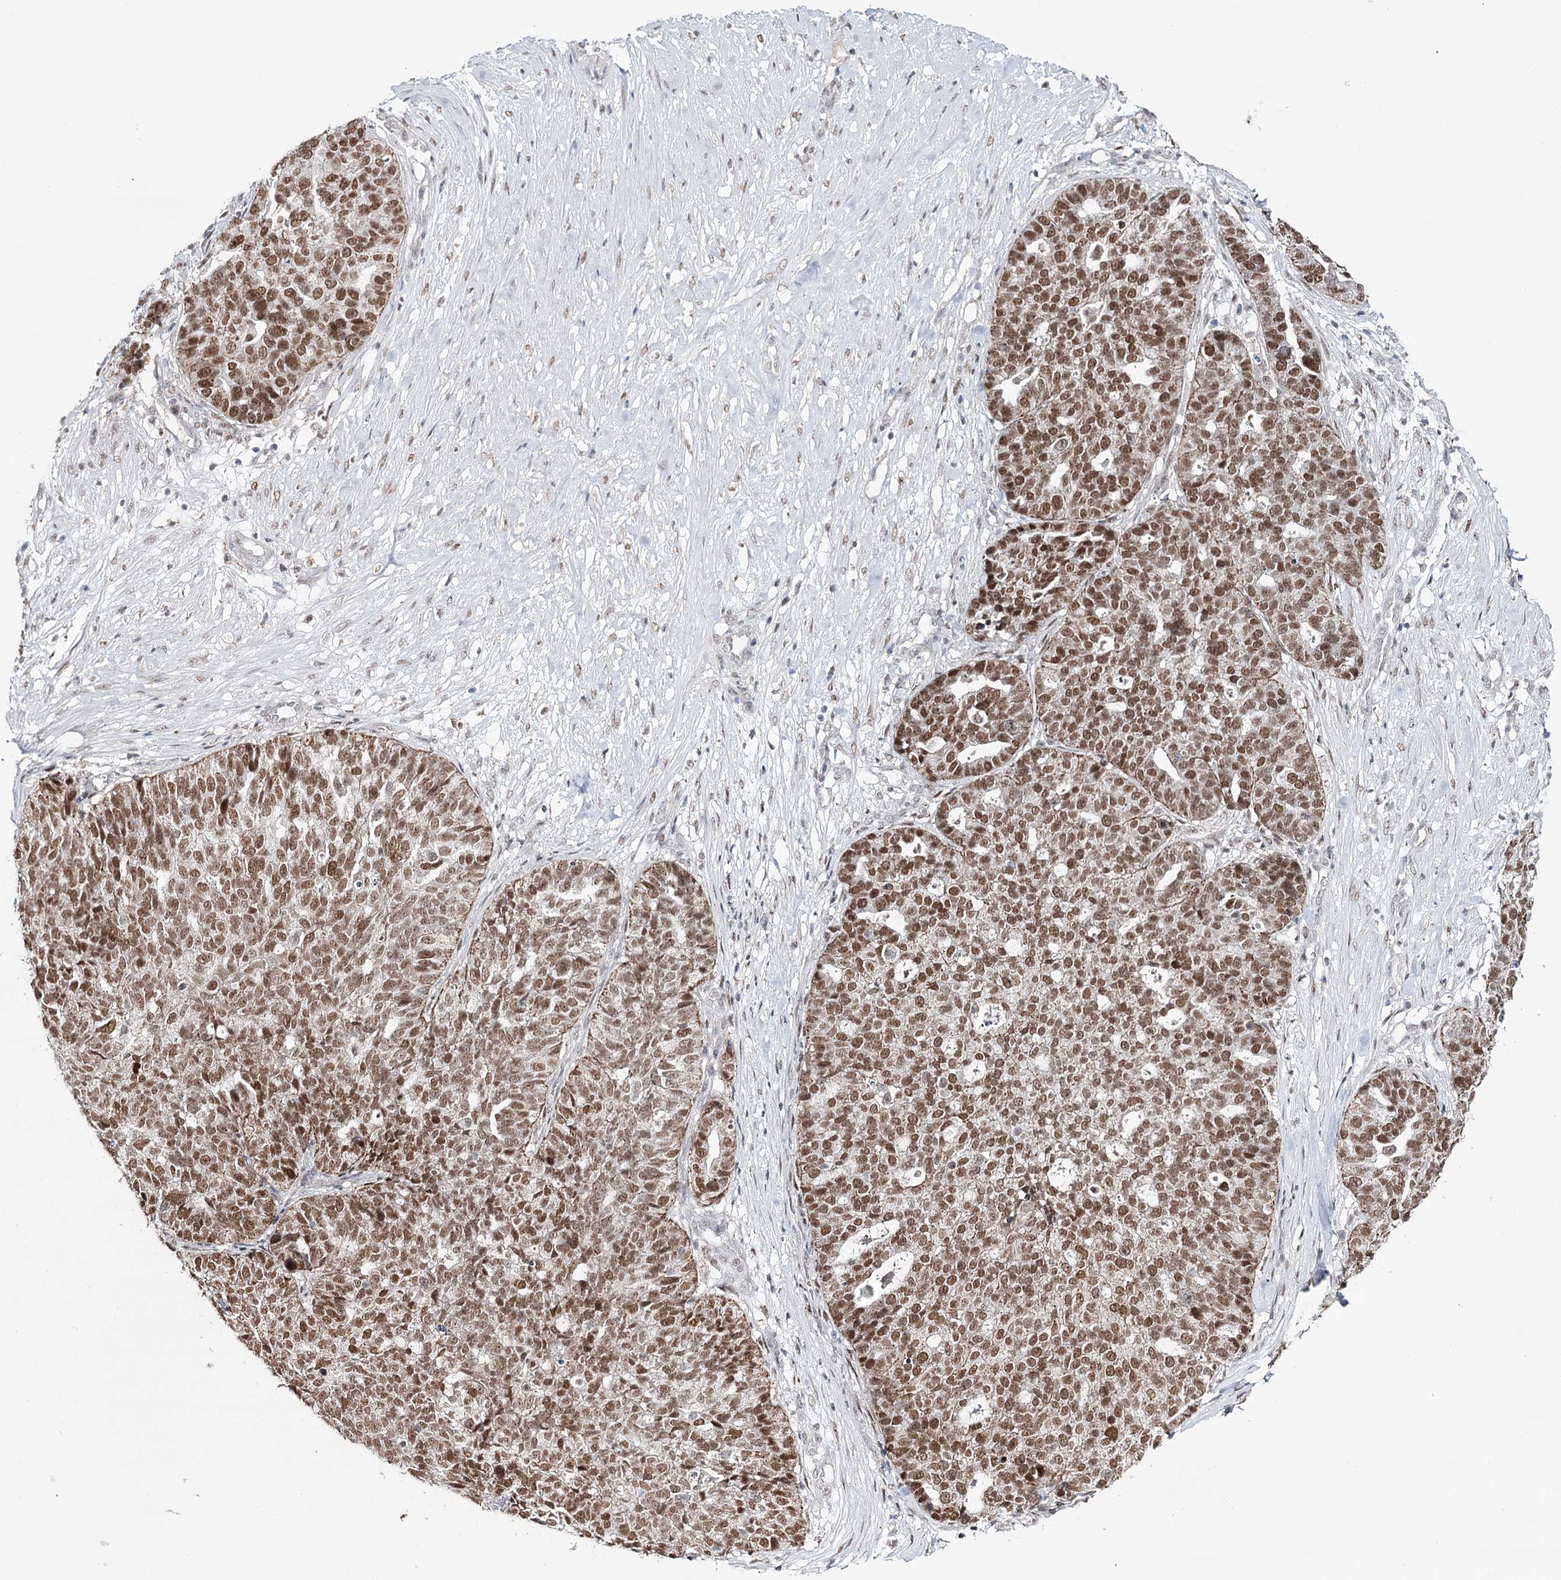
{"staining": {"intensity": "moderate", "quantity": ">75%", "location": "nuclear"}, "tissue": "ovarian cancer", "cell_type": "Tumor cells", "image_type": "cancer", "snomed": [{"axis": "morphology", "description": "Cystadenocarcinoma, serous, NOS"}, {"axis": "topography", "description": "Ovary"}], "caption": "An immunohistochemistry micrograph of neoplastic tissue is shown. Protein staining in brown highlights moderate nuclear positivity in serous cystadenocarcinoma (ovarian) within tumor cells.", "gene": "VGLL4", "patient": {"sex": "female", "age": 59}}